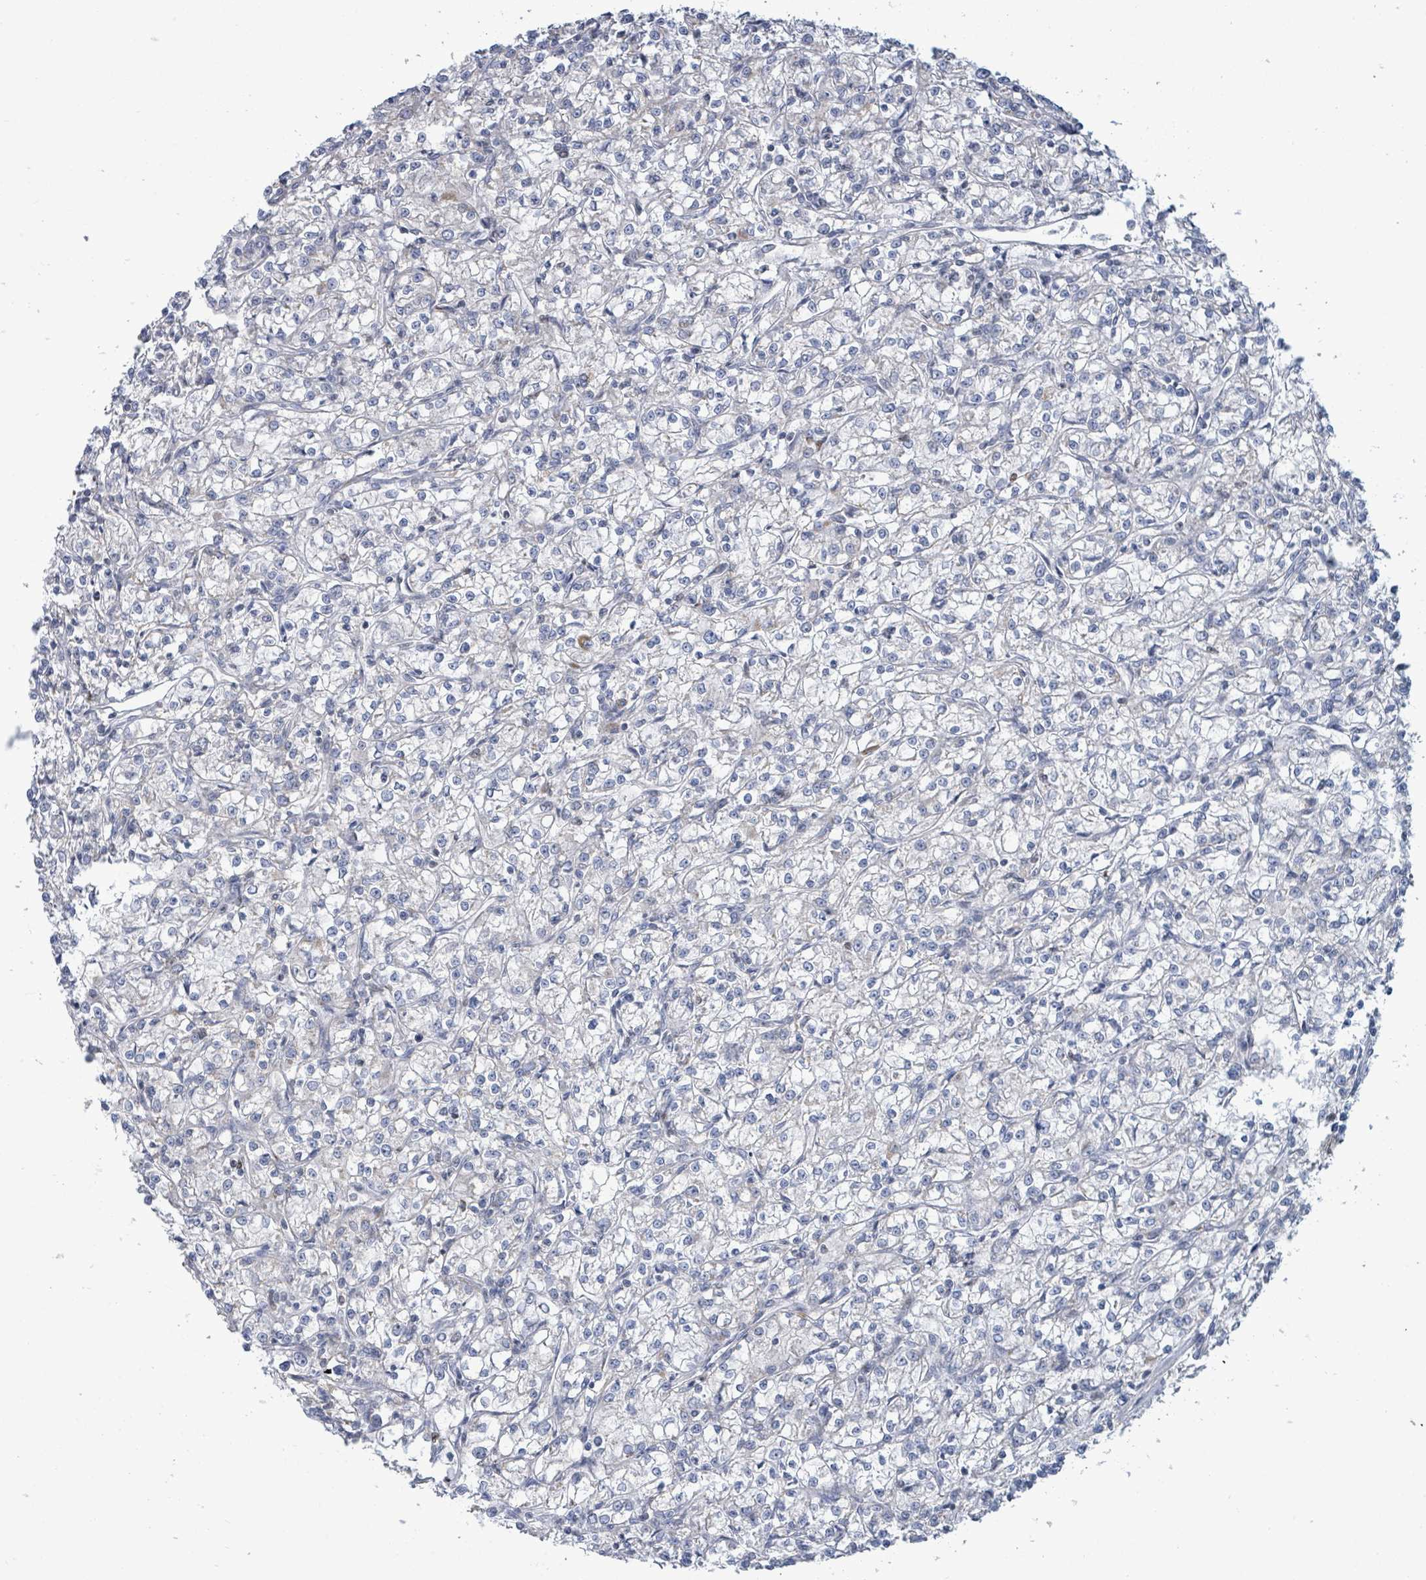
{"staining": {"intensity": "negative", "quantity": "none", "location": "none"}, "tissue": "renal cancer", "cell_type": "Tumor cells", "image_type": "cancer", "snomed": [{"axis": "morphology", "description": "Adenocarcinoma, NOS"}, {"axis": "topography", "description": "Kidney"}], "caption": "Immunohistochemistry (IHC) photomicrograph of neoplastic tissue: renal cancer (adenocarcinoma) stained with DAB (3,3'-diaminobenzidine) demonstrates no significant protein staining in tumor cells.", "gene": "ZFPM1", "patient": {"sex": "female", "age": 59}}